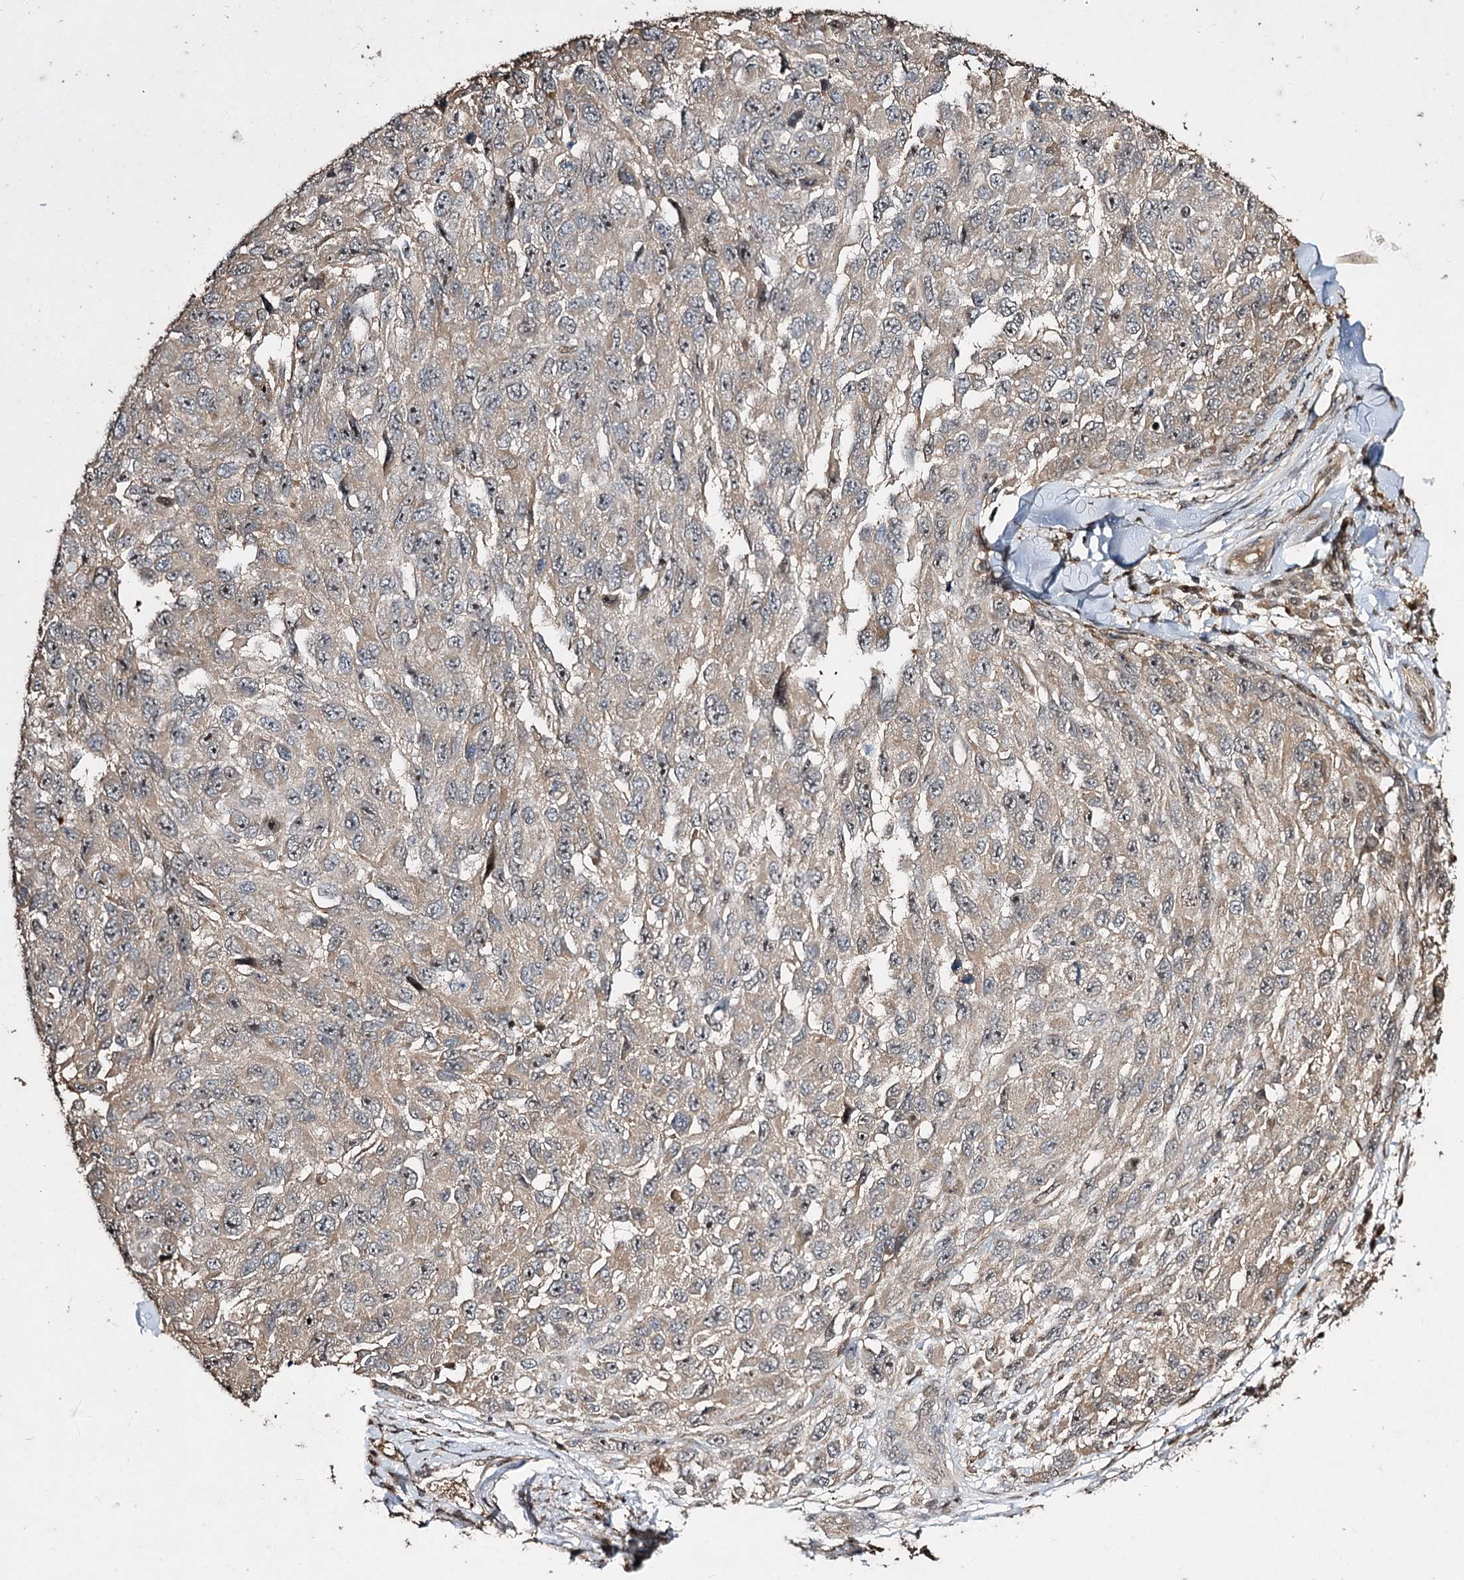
{"staining": {"intensity": "weak", "quantity": "<25%", "location": "cytoplasmic/membranous"}, "tissue": "melanoma", "cell_type": "Tumor cells", "image_type": "cancer", "snomed": [{"axis": "morphology", "description": "Normal tissue, NOS"}, {"axis": "morphology", "description": "Malignant melanoma, NOS"}, {"axis": "topography", "description": "Skin"}], "caption": "Tumor cells show no significant protein positivity in melanoma.", "gene": "CPNE8", "patient": {"sex": "female", "age": 96}}